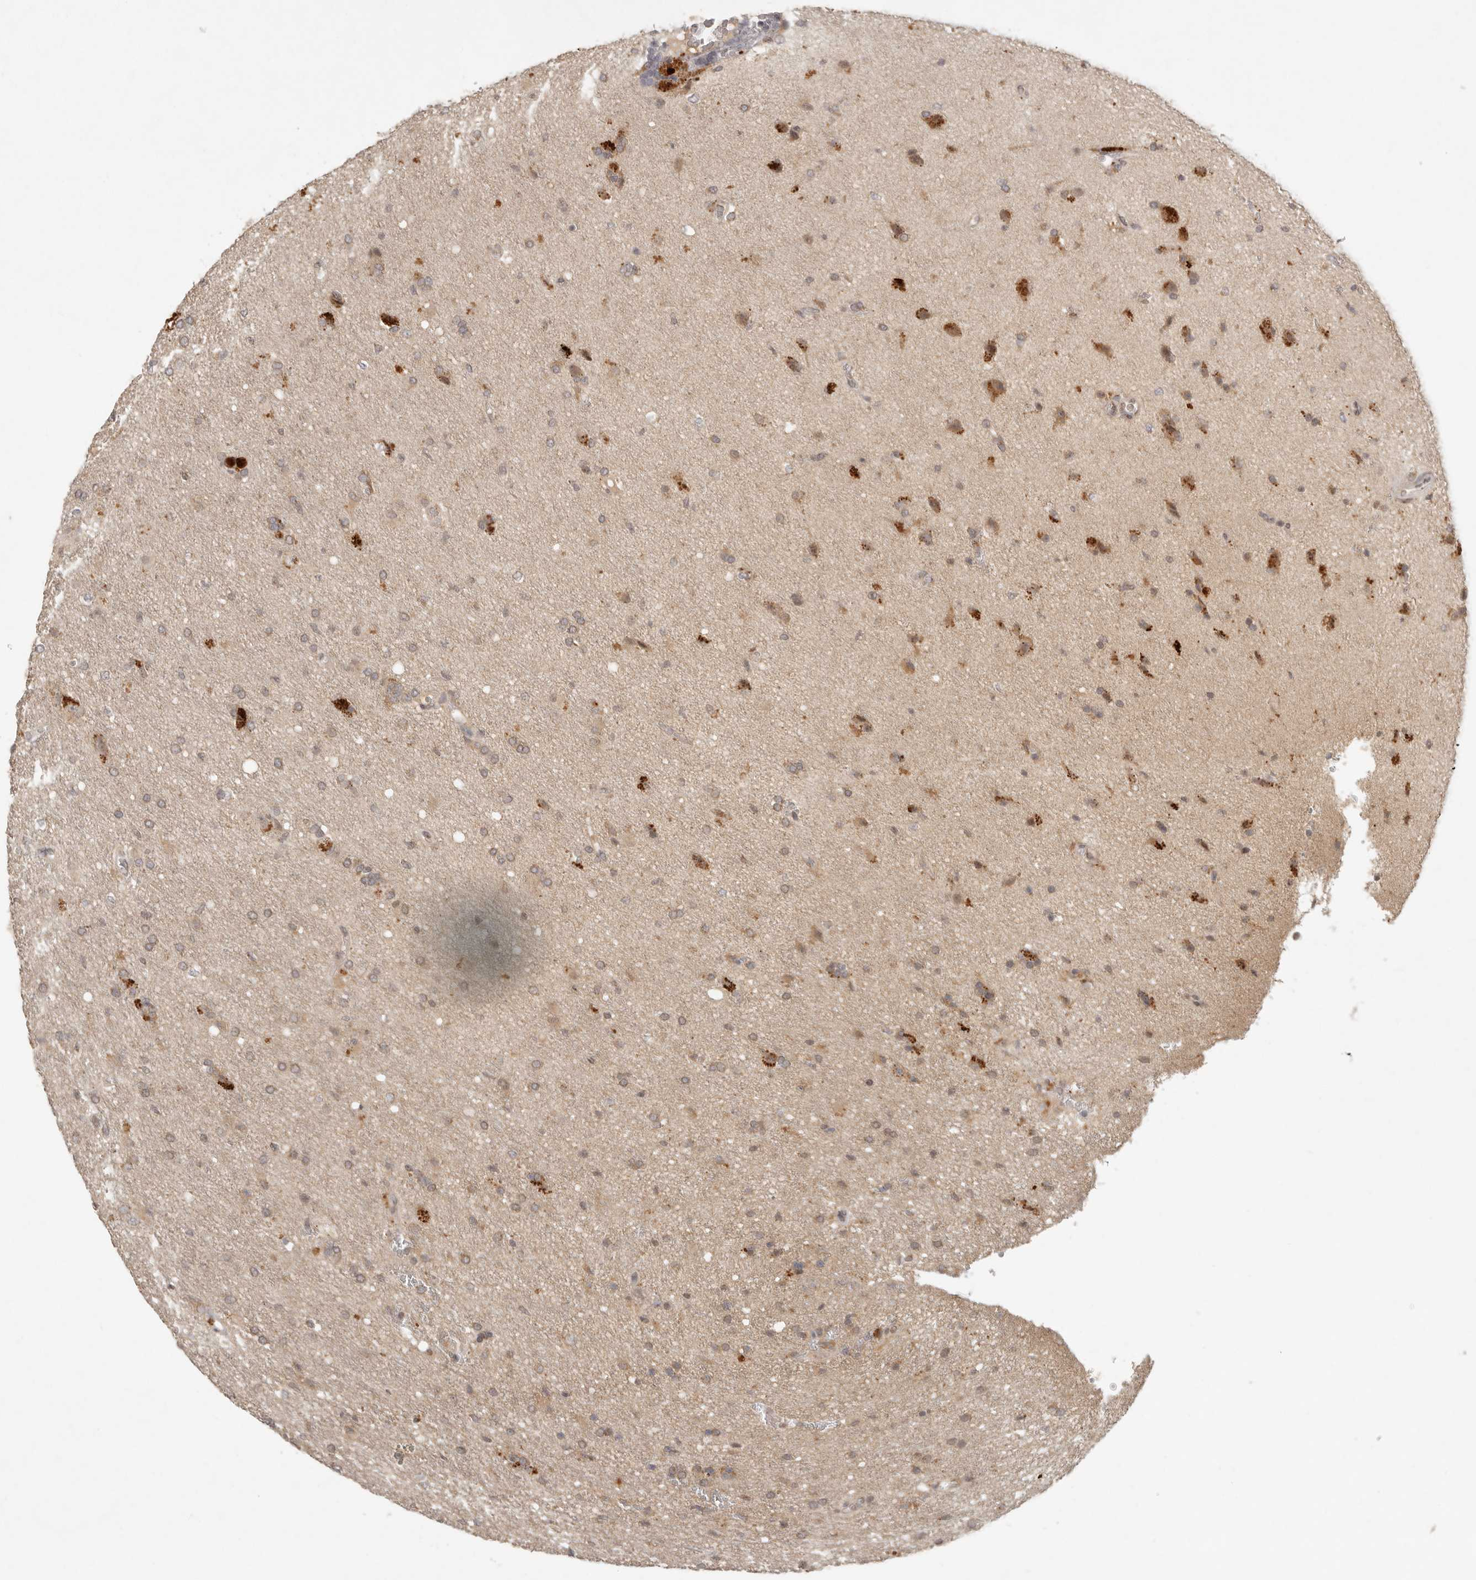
{"staining": {"intensity": "weak", "quantity": ">75%", "location": "cytoplasmic/membranous"}, "tissue": "glioma", "cell_type": "Tumor cells", "image_type": "cancer", "snomed": [{"axis": "morphology", "description": "Glioma, malignant, High grade"}, {"axis": "topography", "description": "Brain"}], "caption": "Human malignant glioma (high-grade) stained for a protein (brown) demonstrates weak cytoplasmic/membranous positive positivity in about >75% of tumor cells.", "gene": "LRRC75A", "patient": {"sex": "female", "age": 57}}